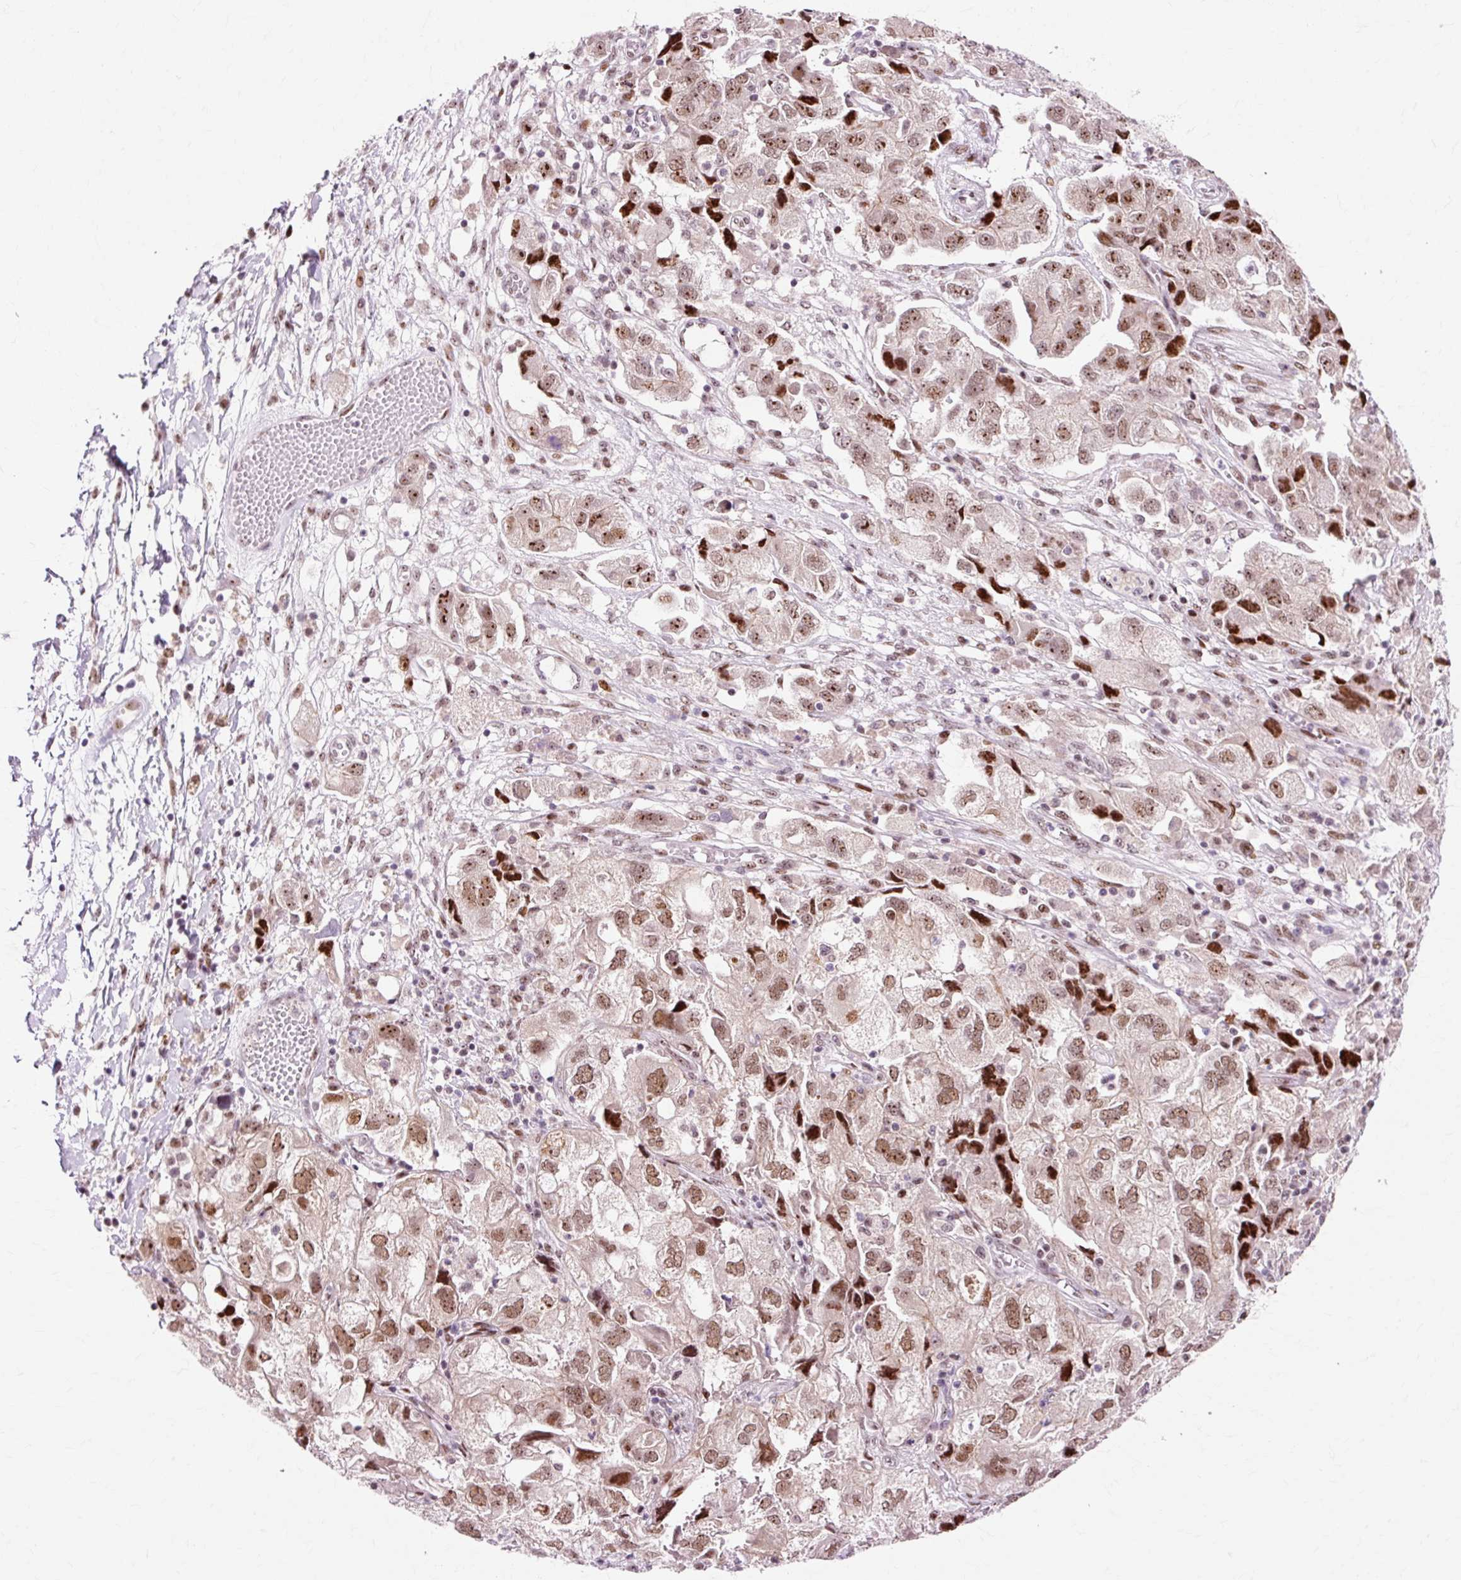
{"staining": {"intensity": "moderate", "quantity": ">75%", "location": "nuclear"}, "tissue": "ovarian cancer", "cell_type": "Tumor cells", "image_type": "cancer", "snomed": [{"axis": "morphology", "description": "Carcinoma, NOS"}, {"axis": "morphology", "description": "Cystadenocarcinoma, serous, NOS"}, {"axis": "topography", "description": "Ovary"}], "caption": "Protein expression analysis of ovarian cancer (serous cystadenocarcinoma) shows moderate nuclear staining in approximately >75% of tumor cells.", "gene": "MACROD2", "patient": {"sex": "female", "age": 69}}